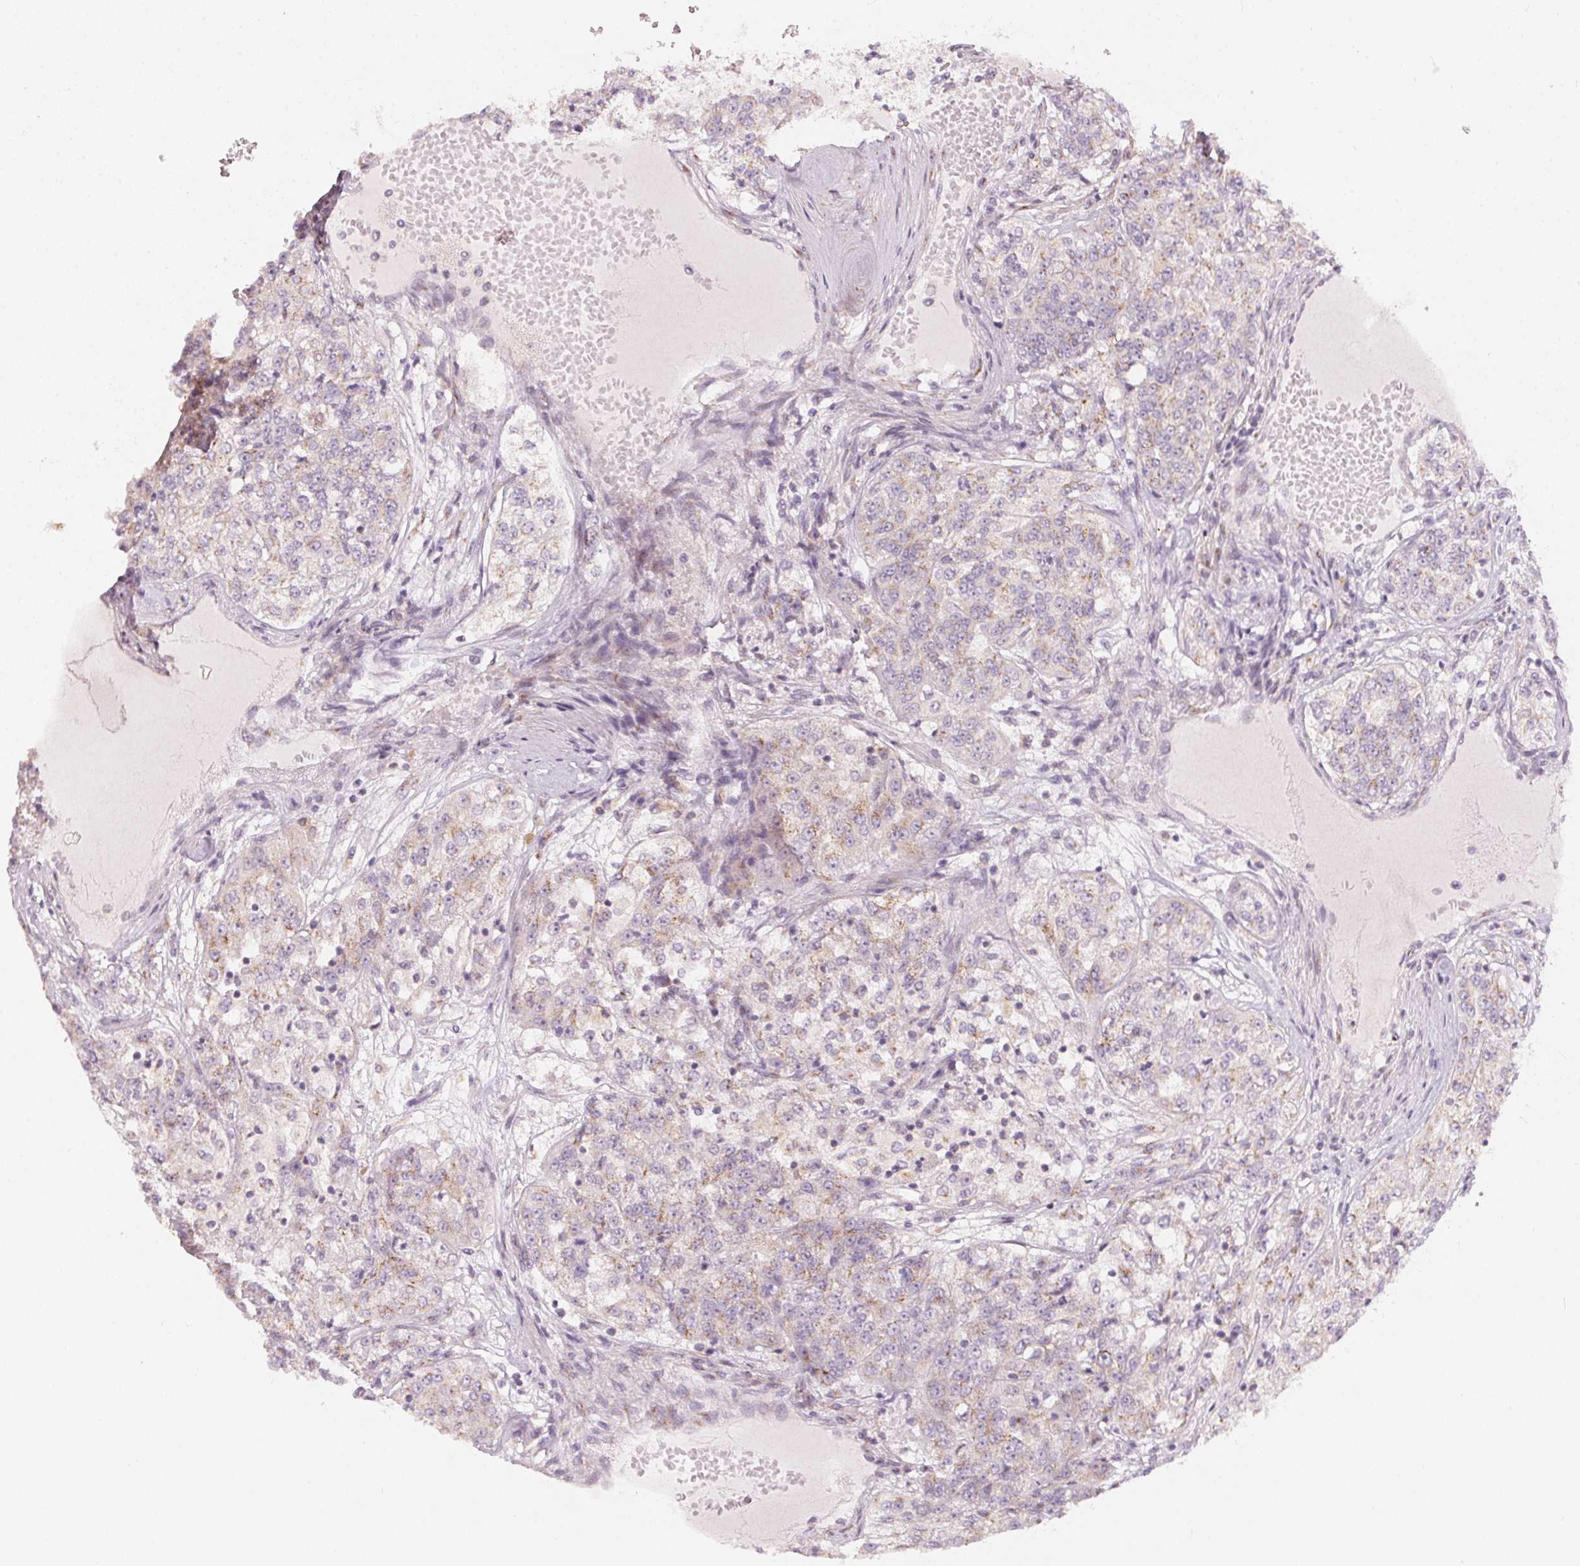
{"staining": {"intensity": "weak", "quantity": "25%-75%", "location": "cytoplasmic/membranous"}, "tissue": "renal cancer", "cell_type": "Tumor cells", "image_type": "cancer", "snomed": [{"axis": "morphology", "description": "Adenocarcinoma, NOS"}, {"axis": "topography", "description": "Kidney"}], "caption": "A high-resolution image shows immunohistochemistry staining of renal adenocarcinoma, which demonstrates weak cytoplasmic/membranous staining in approximately 25%-75% of tumor cells.", "gene": "DRAM2", "patient": {"sex": "female", "age": 63}}